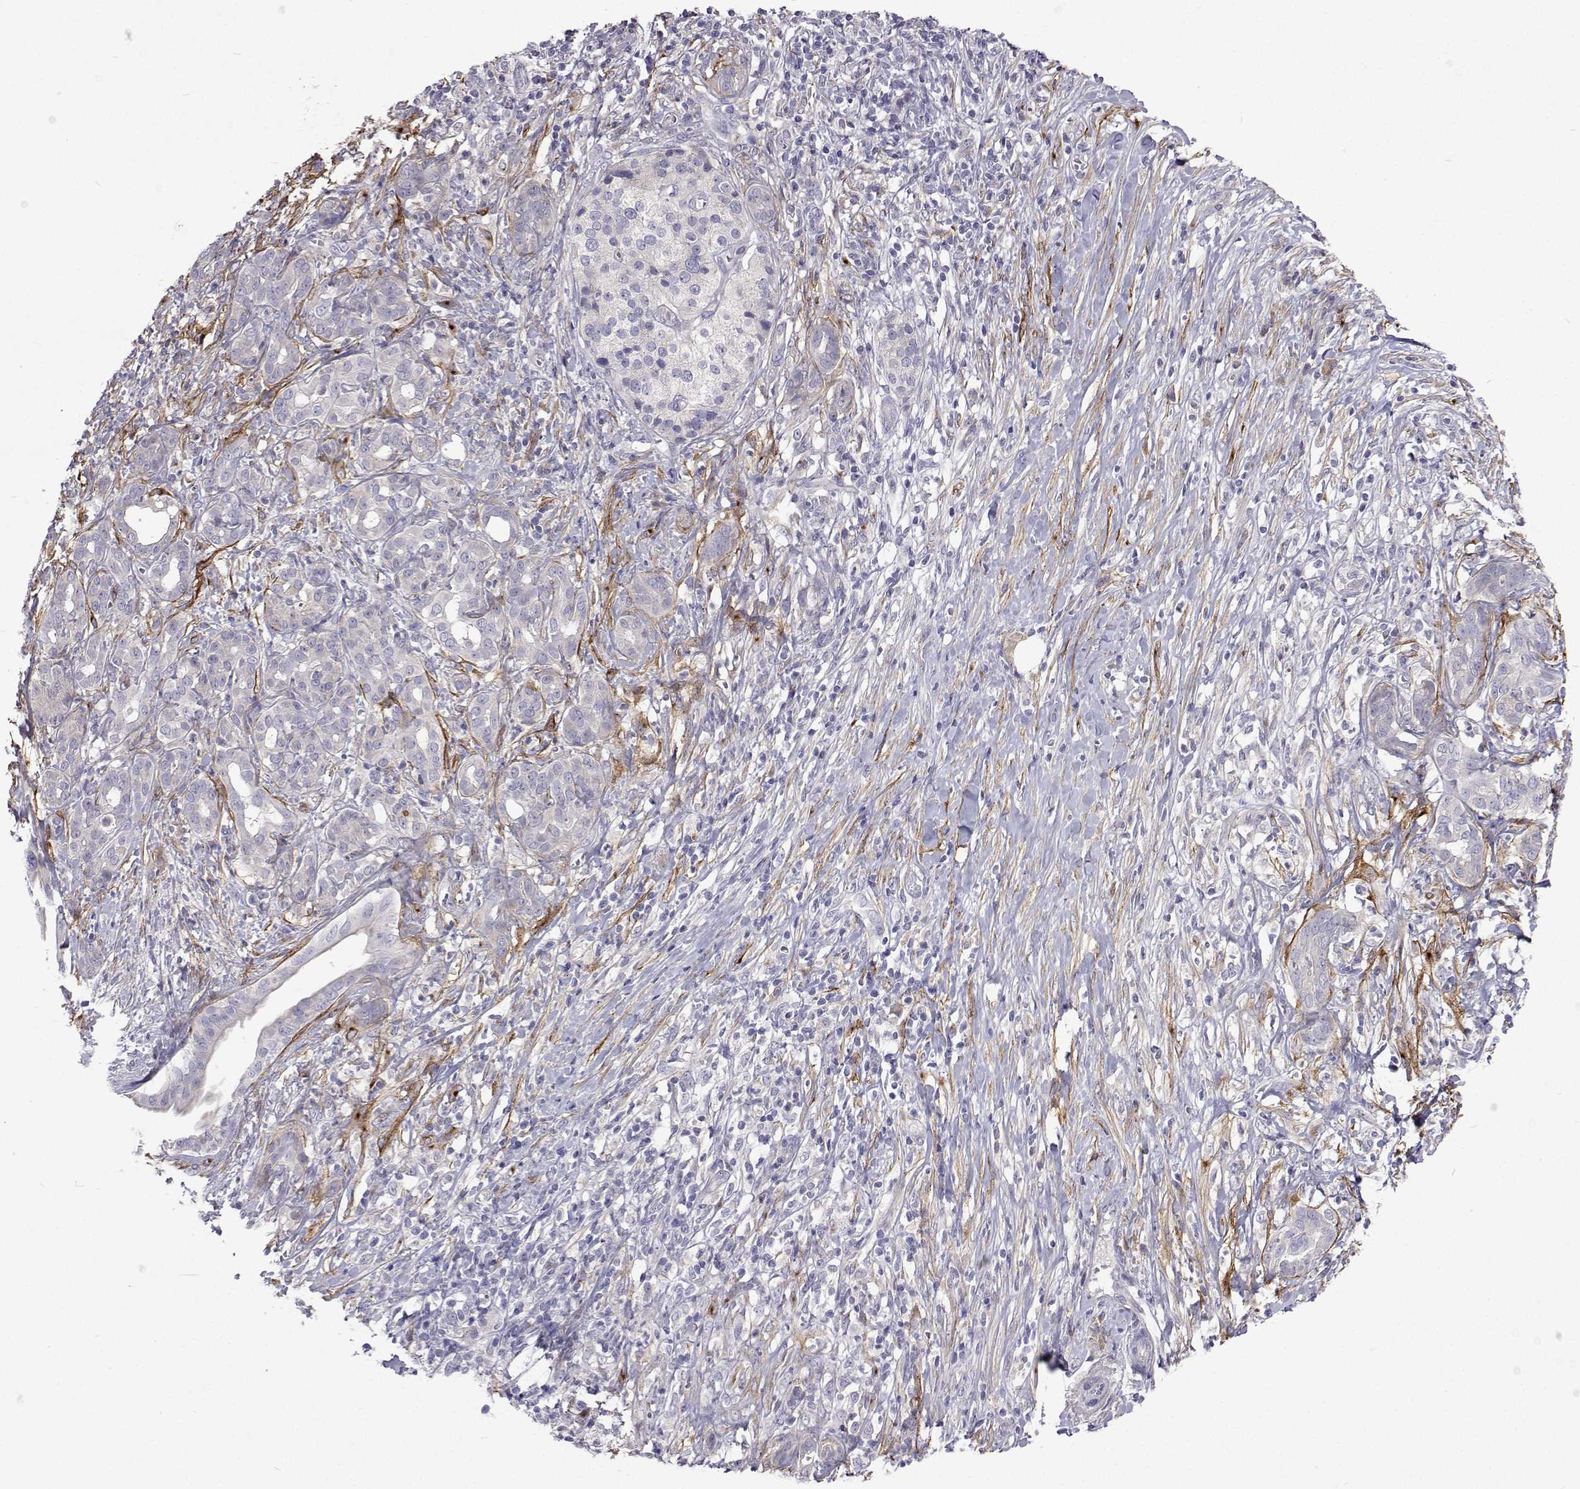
{"staining": {"intensity": "negative", "quantity": "none", "location": "none"}, "tissue": "pancreatic cancer", "cell_type": "Tumor cells", "image_type": "cancer", "snomed": [{"axis": "morphology", "description": "Adenocarcinoma, NOS"}, {"axis": "topography", "description": "Pancreas"}], "caption": "Image shows no significant protein positivity in tumor cells of adenocarcinoma (pancreatic).", "gene": "NPR3", "patient": {"sex": "male", "age": 61}}